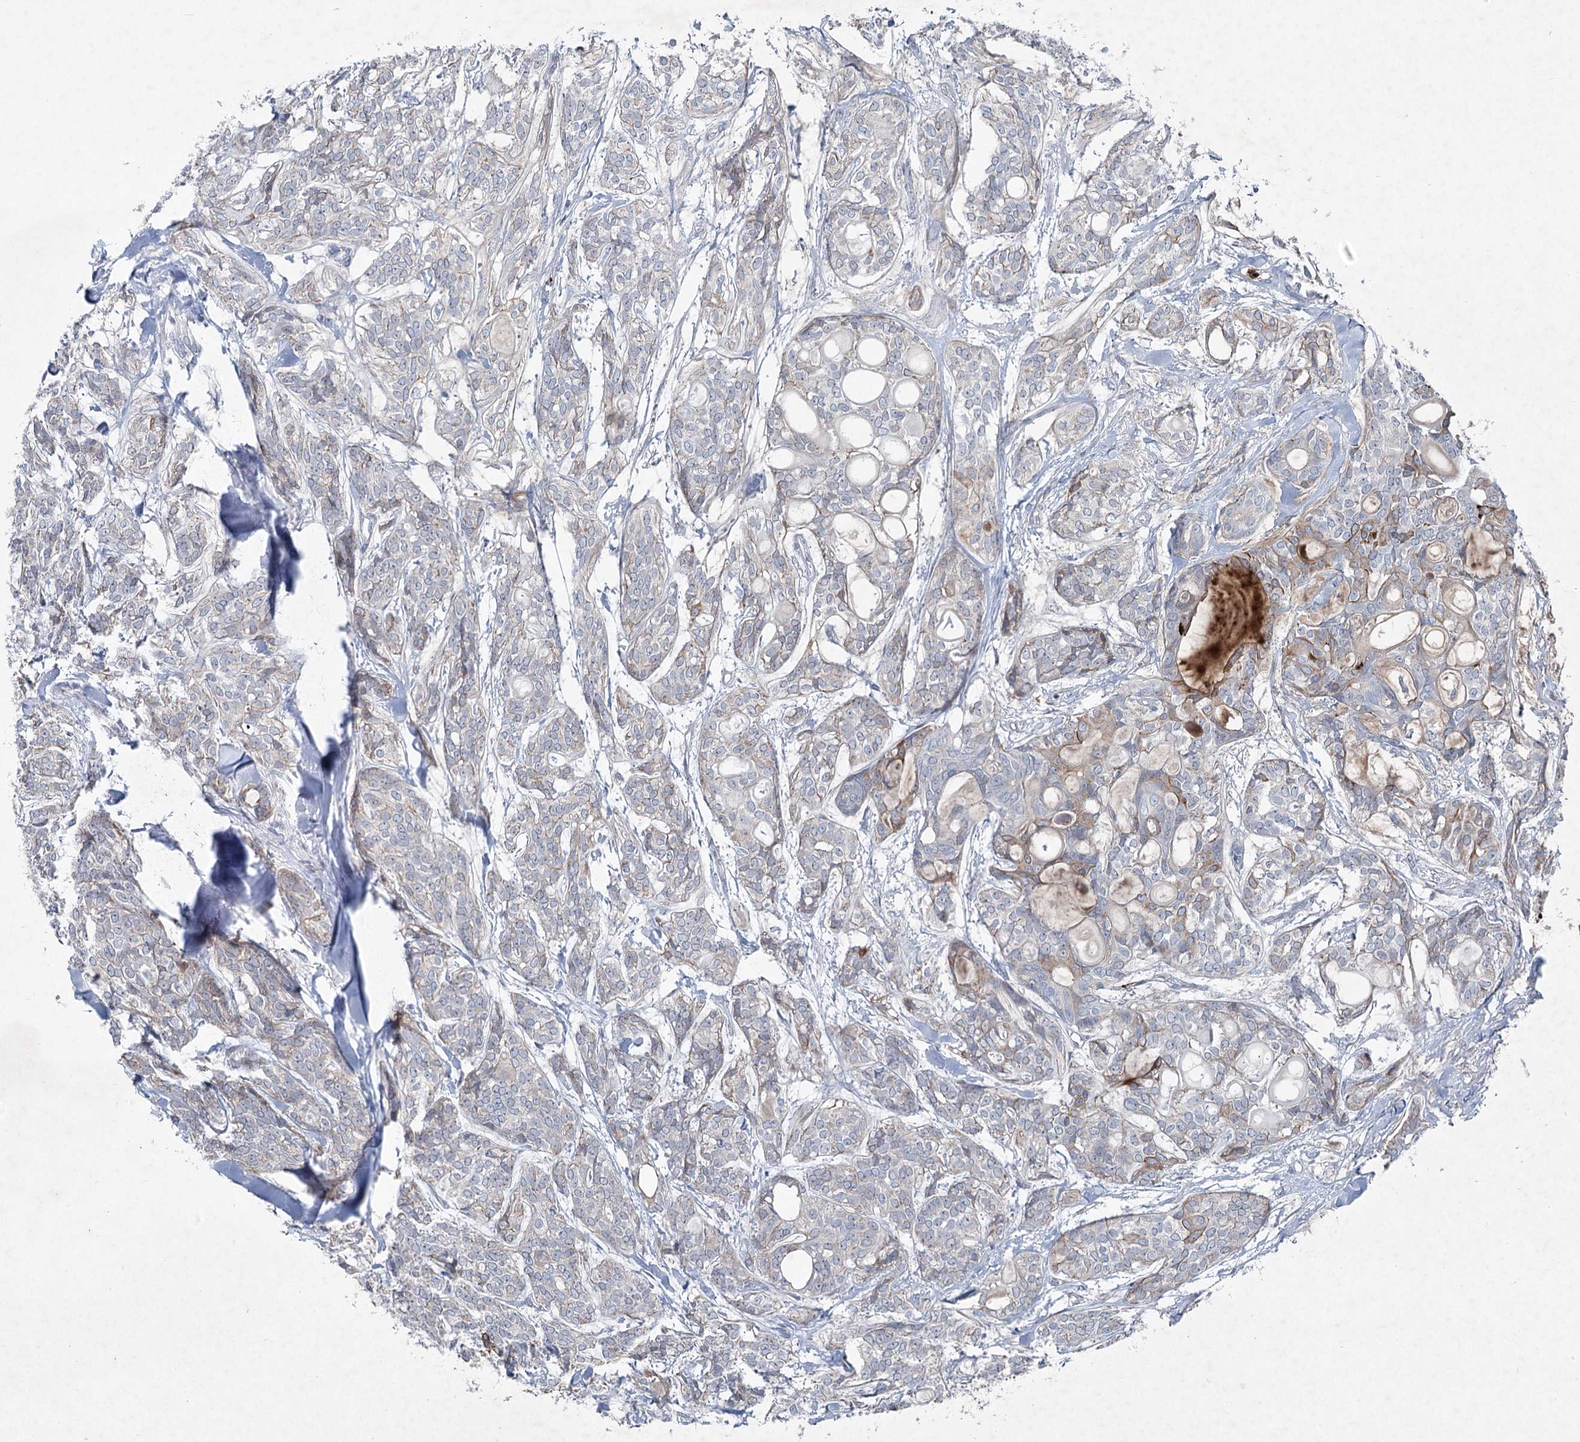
{"staining": {"intensity": "negative", "quantity": "none", "location": "none"}, "tissue": "head and neck cancer", "cell_type": "Tumor cells", "image_type": "cancer", "snomed": [{"axis": "morphology", "description": "Adenocarcinoma, NOS"}, {"axis": "topography", "description": "Head-Neck"}], "caption": "Immunohistochemistry histopathology image of neoplastic tissue: human head and neck cancer stained with DAB shows no significant protein expression in tumor cells.", "gene": "PLA2G12A", "patient": {"sex": "male", "age": 66}}